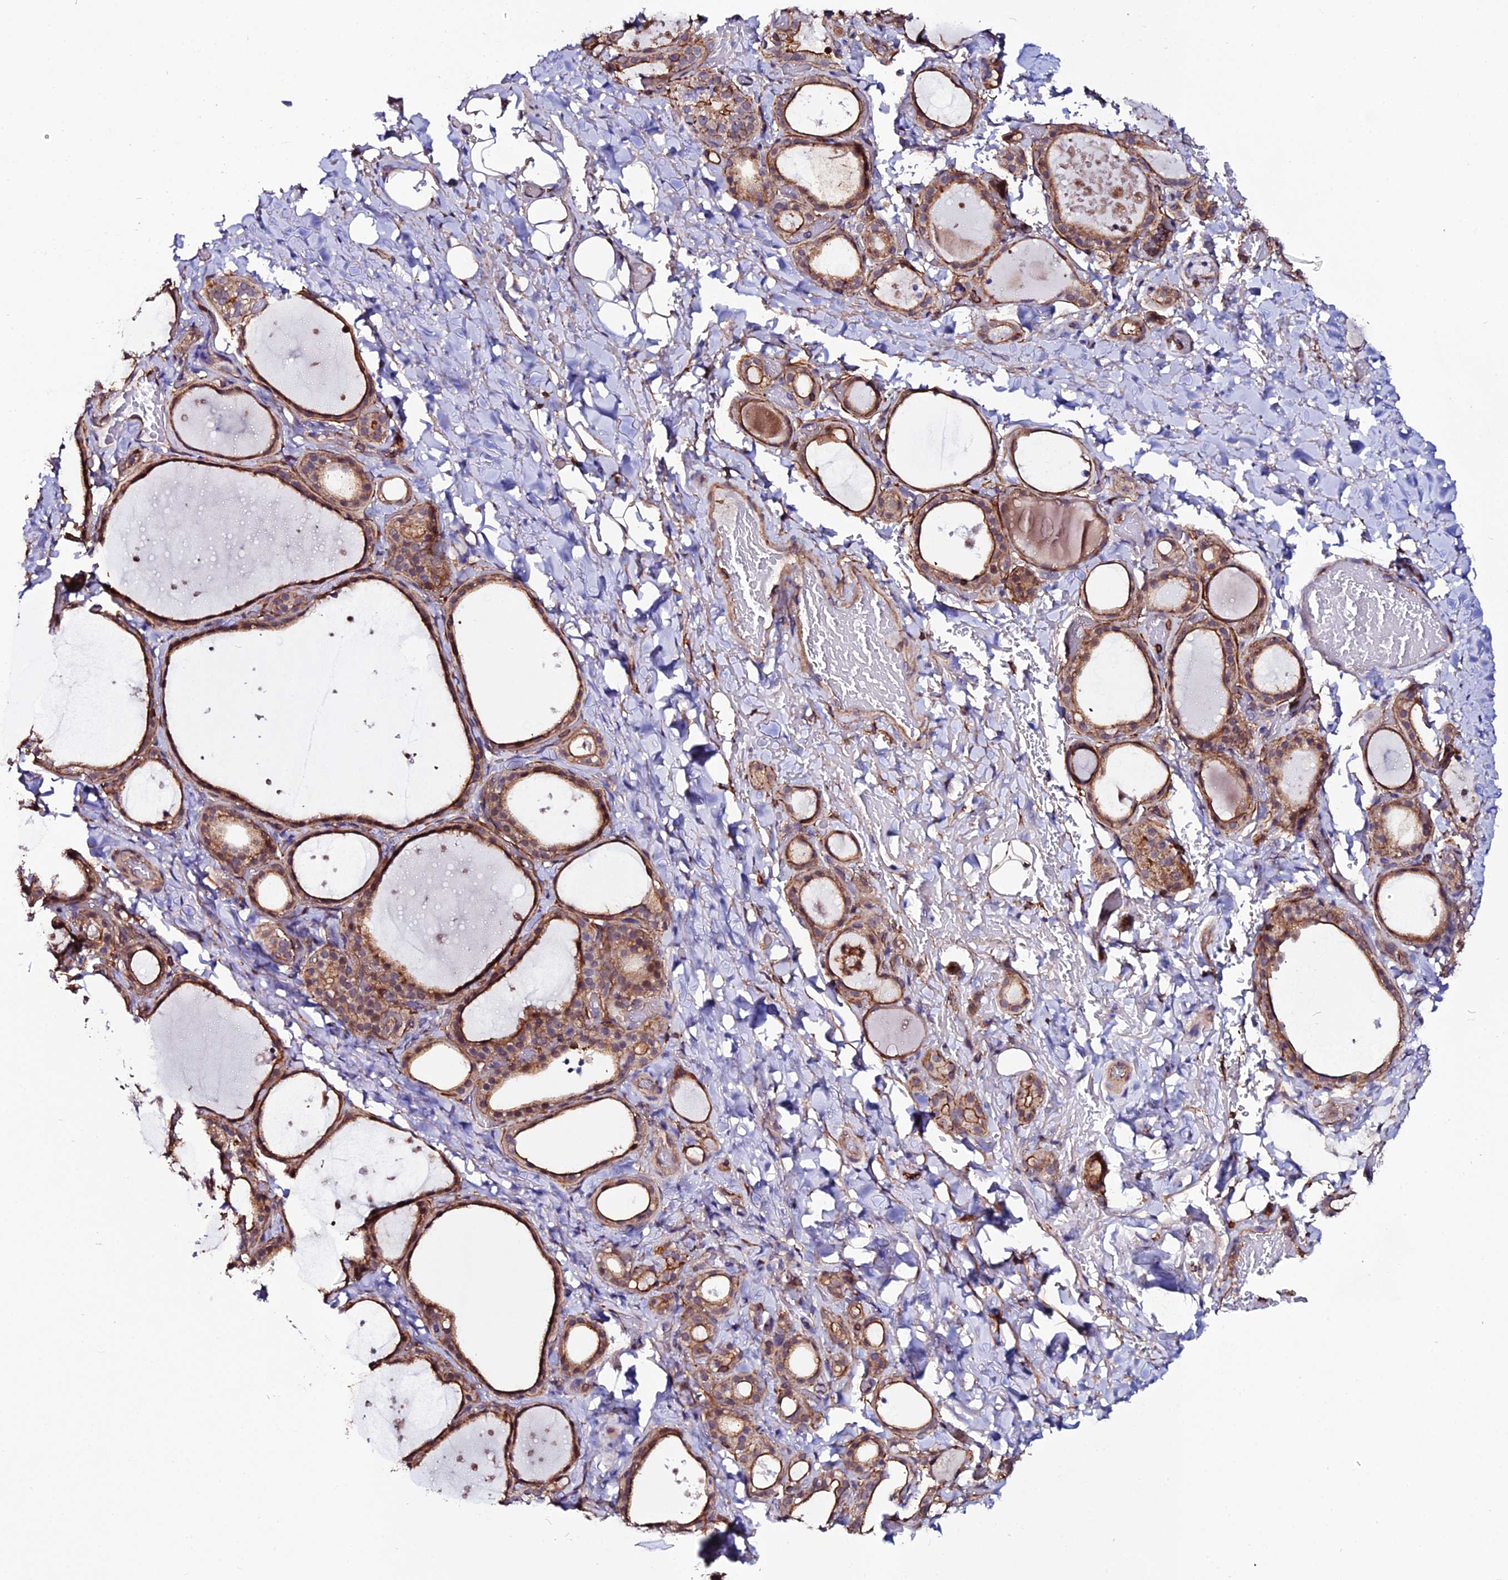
{"staining": {"intensity": "moderate", "quantity": ">75%", "location": "cytoplasmic/membranous,nuclear"}, "tissue": "thyroid gland", "cell_type": "Glandular cells", "image_type": "normal", "snomed": [{"axis": "morphology", "description": "Normal tissue, NOS"}, {"axis": "topography", "description": "Thyroid gland"}], "caption": "High-power microscopy captured an IHC photomicrograph of normal thyroid gland, revealing moderate cytoplasmic/membranous,nuclear staining in about >75% of glandular cells.", "gene": "USP17L10", "patient": {"sex": "female", "age": 44}}